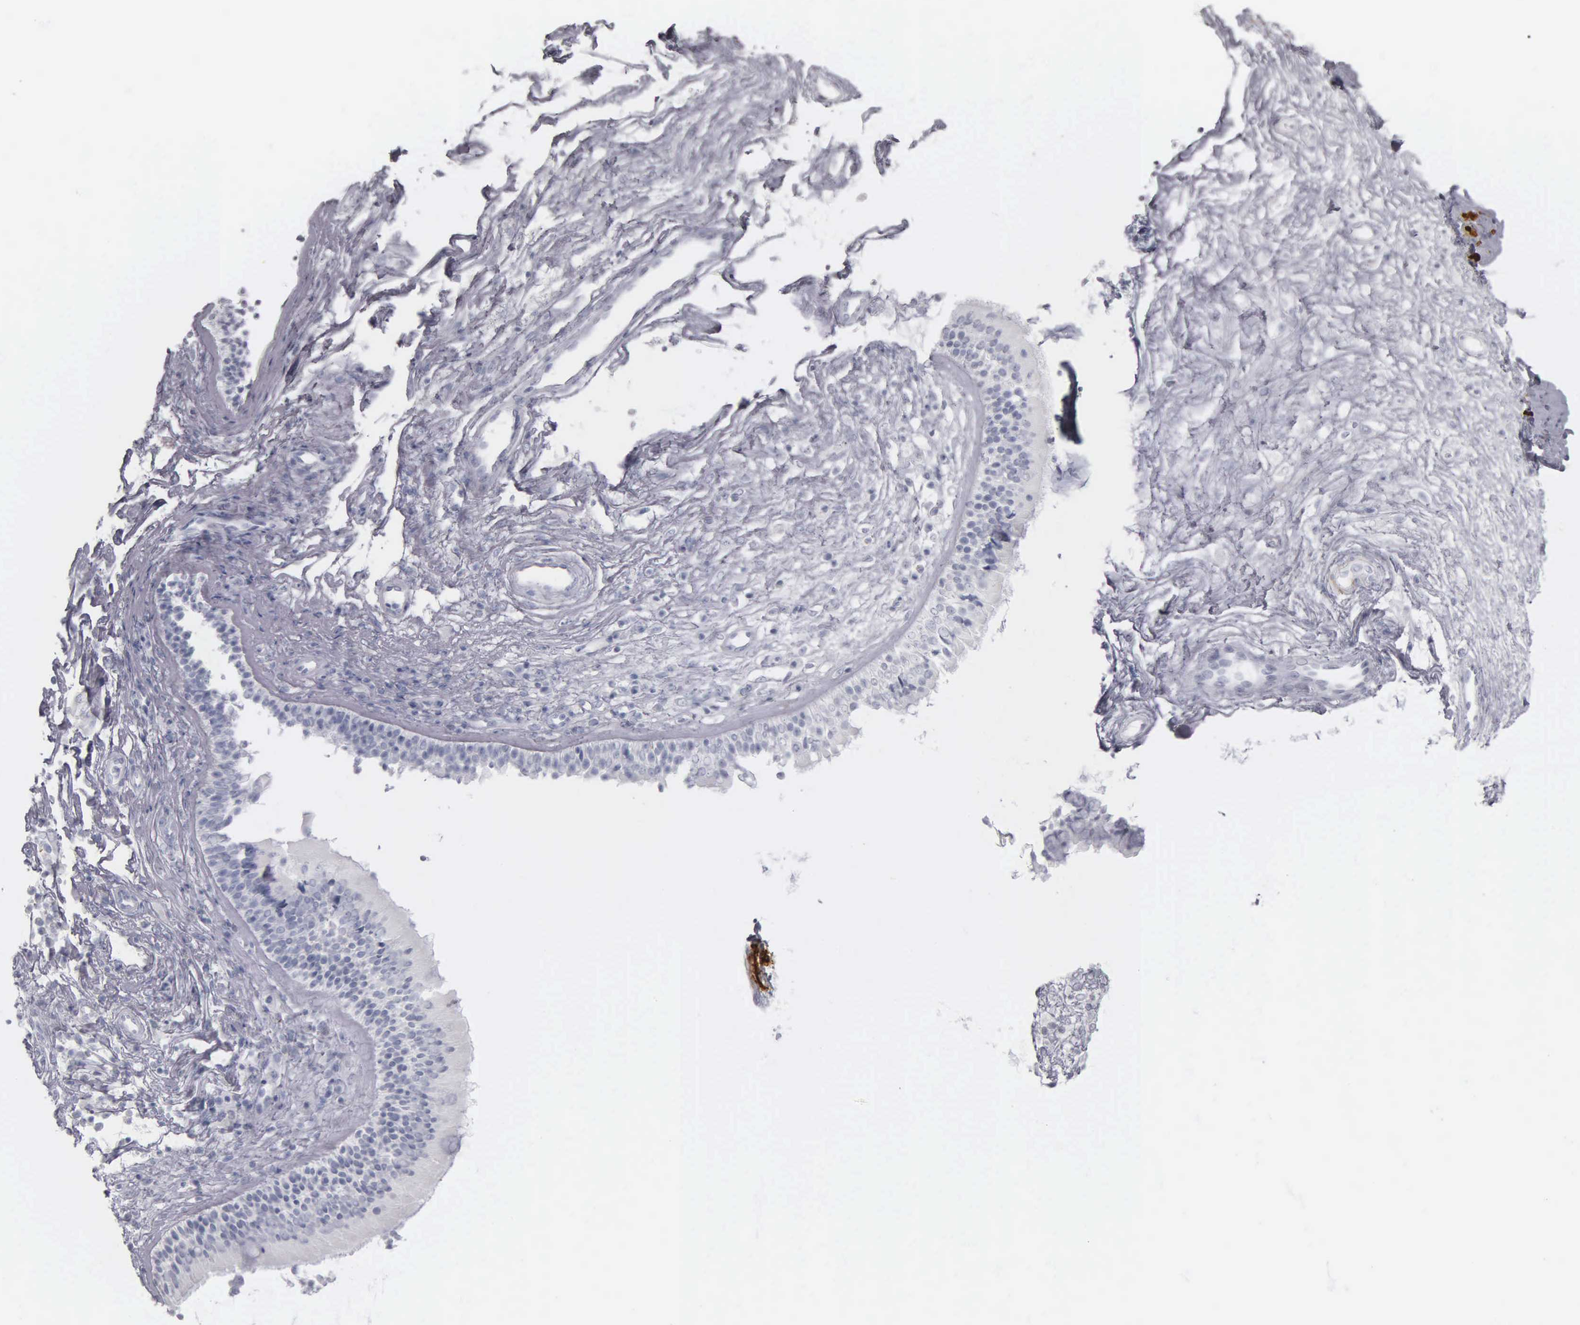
{"staining": {"intensity": "negative", "quantity": "none", "location": "none"}, "tissue": "nasopharynx", "cell_type": "Respiratory epithelial cells", "image_type": "normal", "snomed": [{"axis": "morphology", "description": "Normal tissue, NOS"}, {"axis": "topography", "description": "Nasopharynx"}], "caption": "Immunohistochemistry (IHC) of unremarkable nasopharynx exhibits no staining in respiratory epithelial cells.", "gene": "DES", "patient": {"sex": "male", "age": 63}}